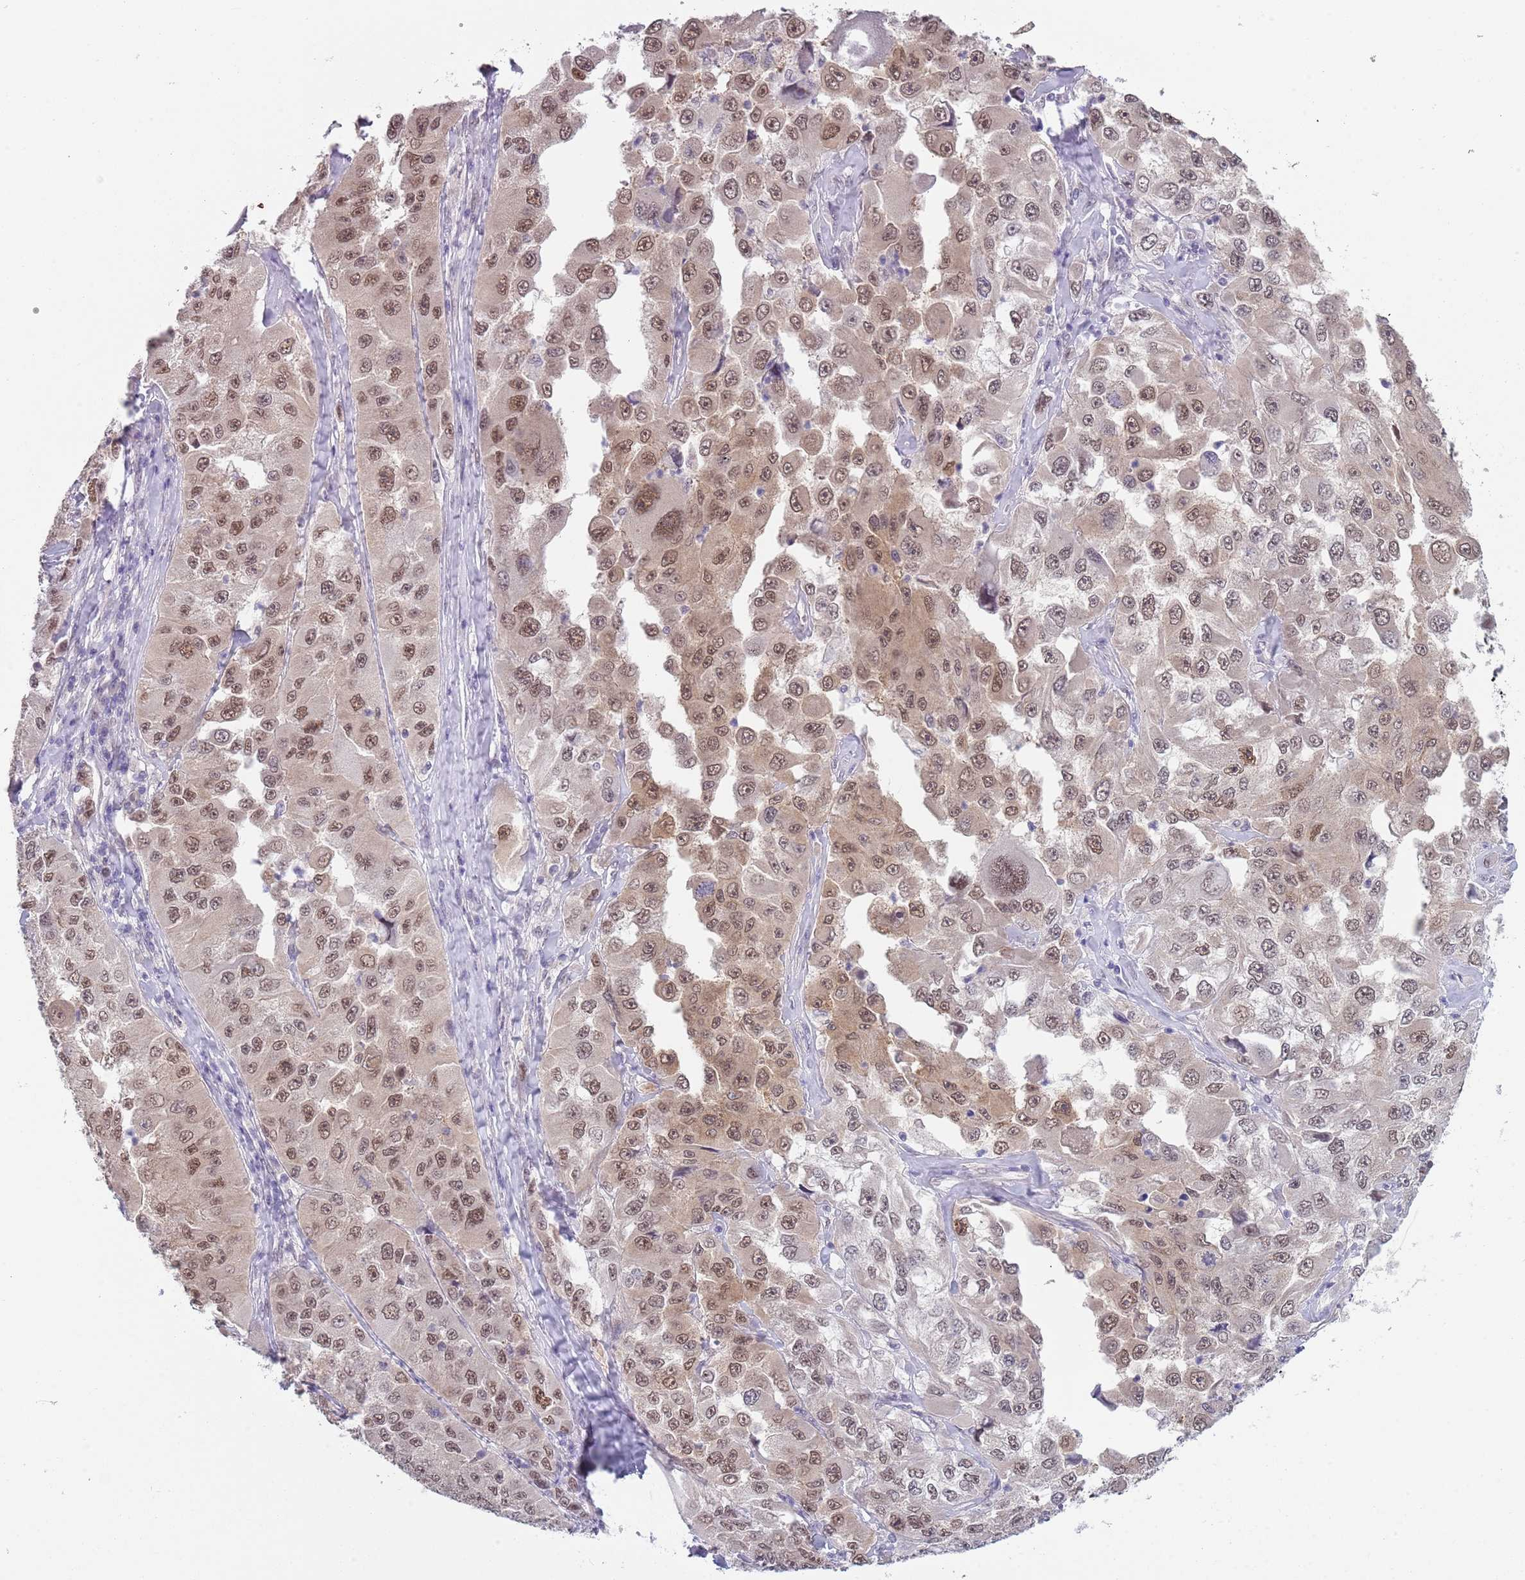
{"staining": {"intensity": "moderate", "quantity": ">75%", "location": "nuclear"}, "tissue": "melanoma", "cell_type": "Tumor cells", "image_type": "cancer", "snomed": [{"axis": "morphology", "description": "Malignant melanoma, Metastatic site"}, {"axis": "topography", "description": "Lymph node"}], "caption": "Immunohistochemistry of malignant melanoma (metastatic site) exhibits medium levels of moderate nuclear positivity in about >75% of tumor cells.", "gene": "SEPHS2", "patient": {"sex": "male", "age": 62}}